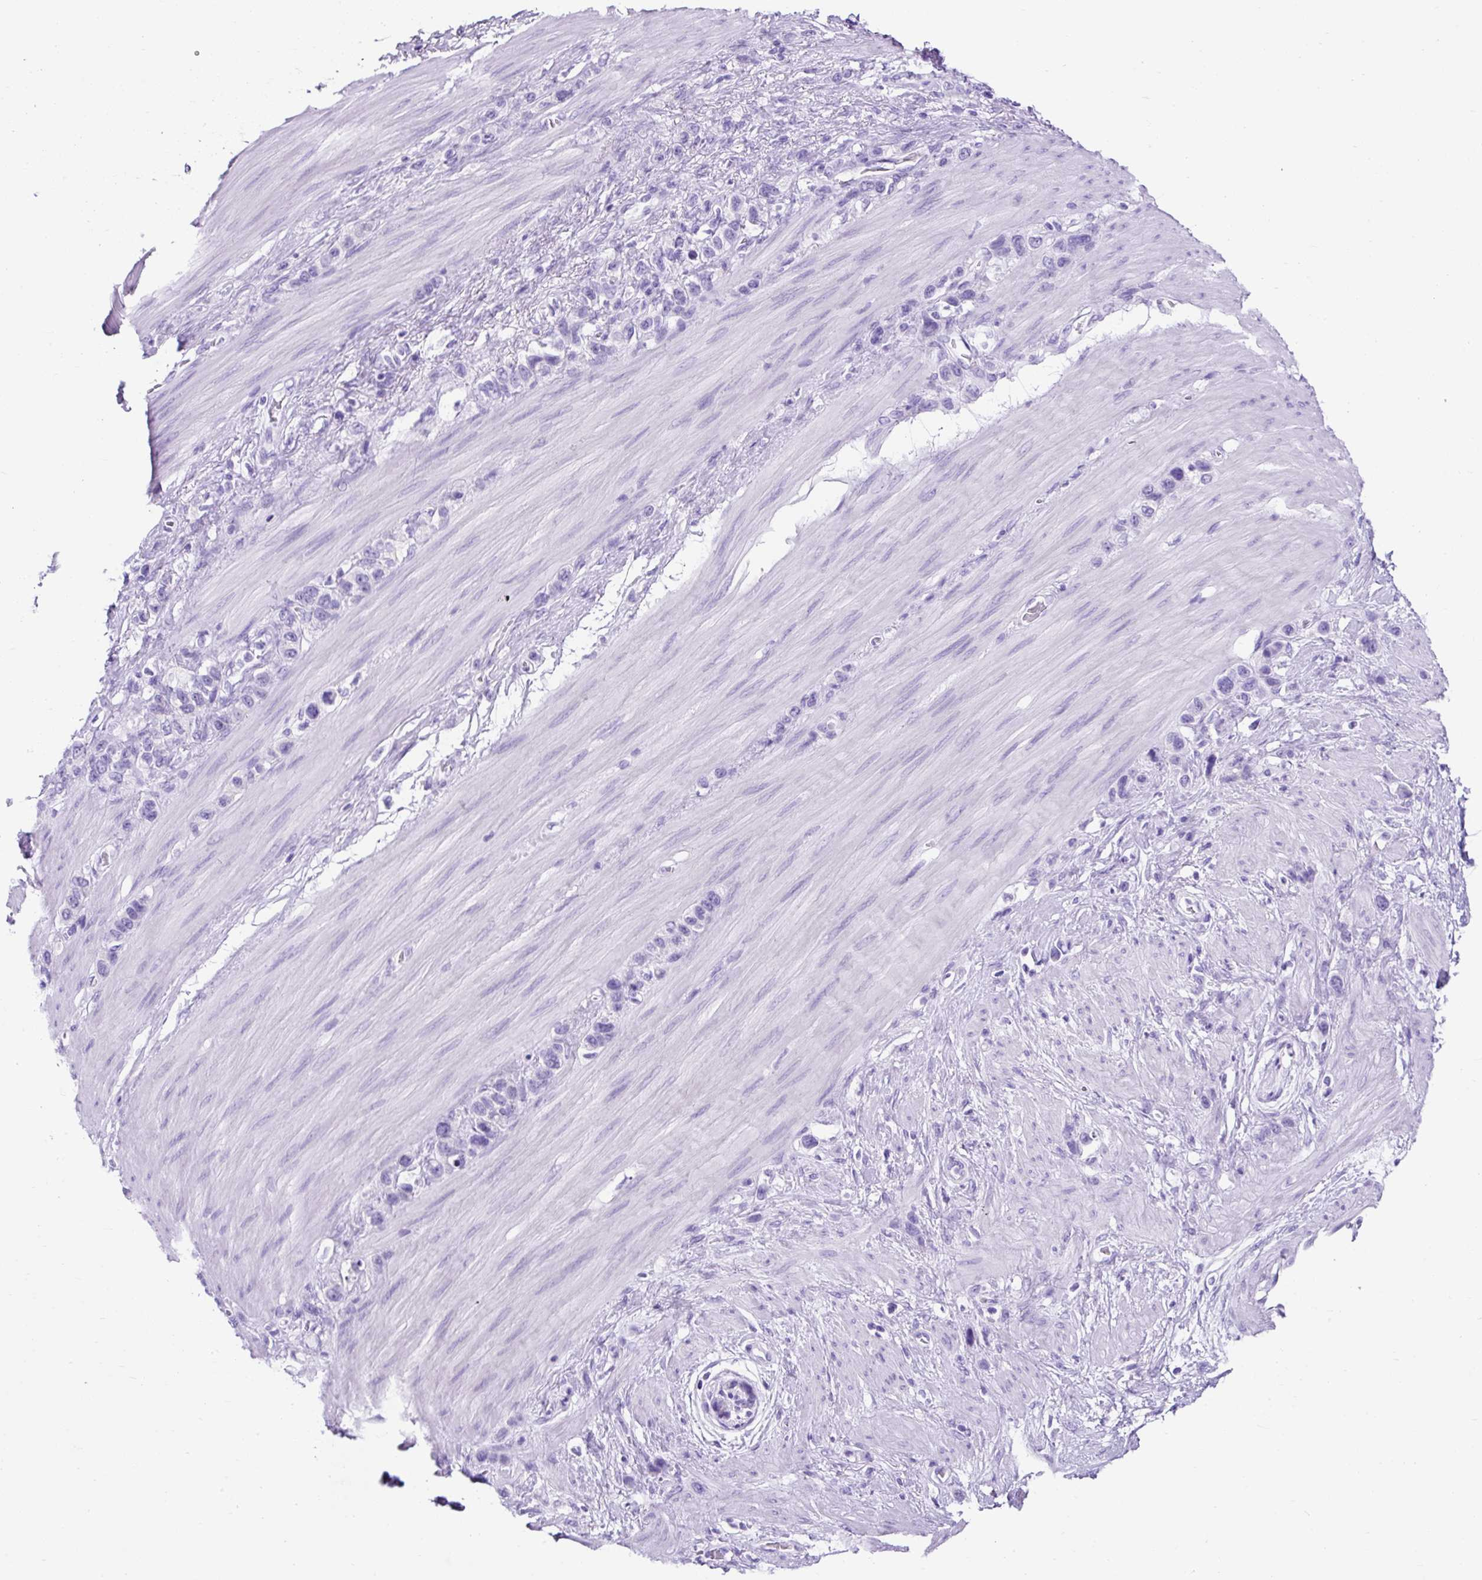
{"staining": {"intensity": "negative", "quantity": "none", "location": "none"}, "tissue": "stomach cancer", "cell_type": "Tumor cells", "image_type": "cancer", "snomed": [{"axis": "morphology", "description": "Adenocarcinoma, NOS"}, {"axis": "morphology", "description": "Adenocarcinoma, High grade"}, {"axis": "topography", "description": "Stomach, upper"}, {"axis": "topography", "description": "Stomach, lower"}], "caption": "Tumor cells show no significant expression in adenocarcinoma (stomach). Nuclei are stained in blue.", "gene": "KRT12", "patient": {"sex": "female", "age": 65}}